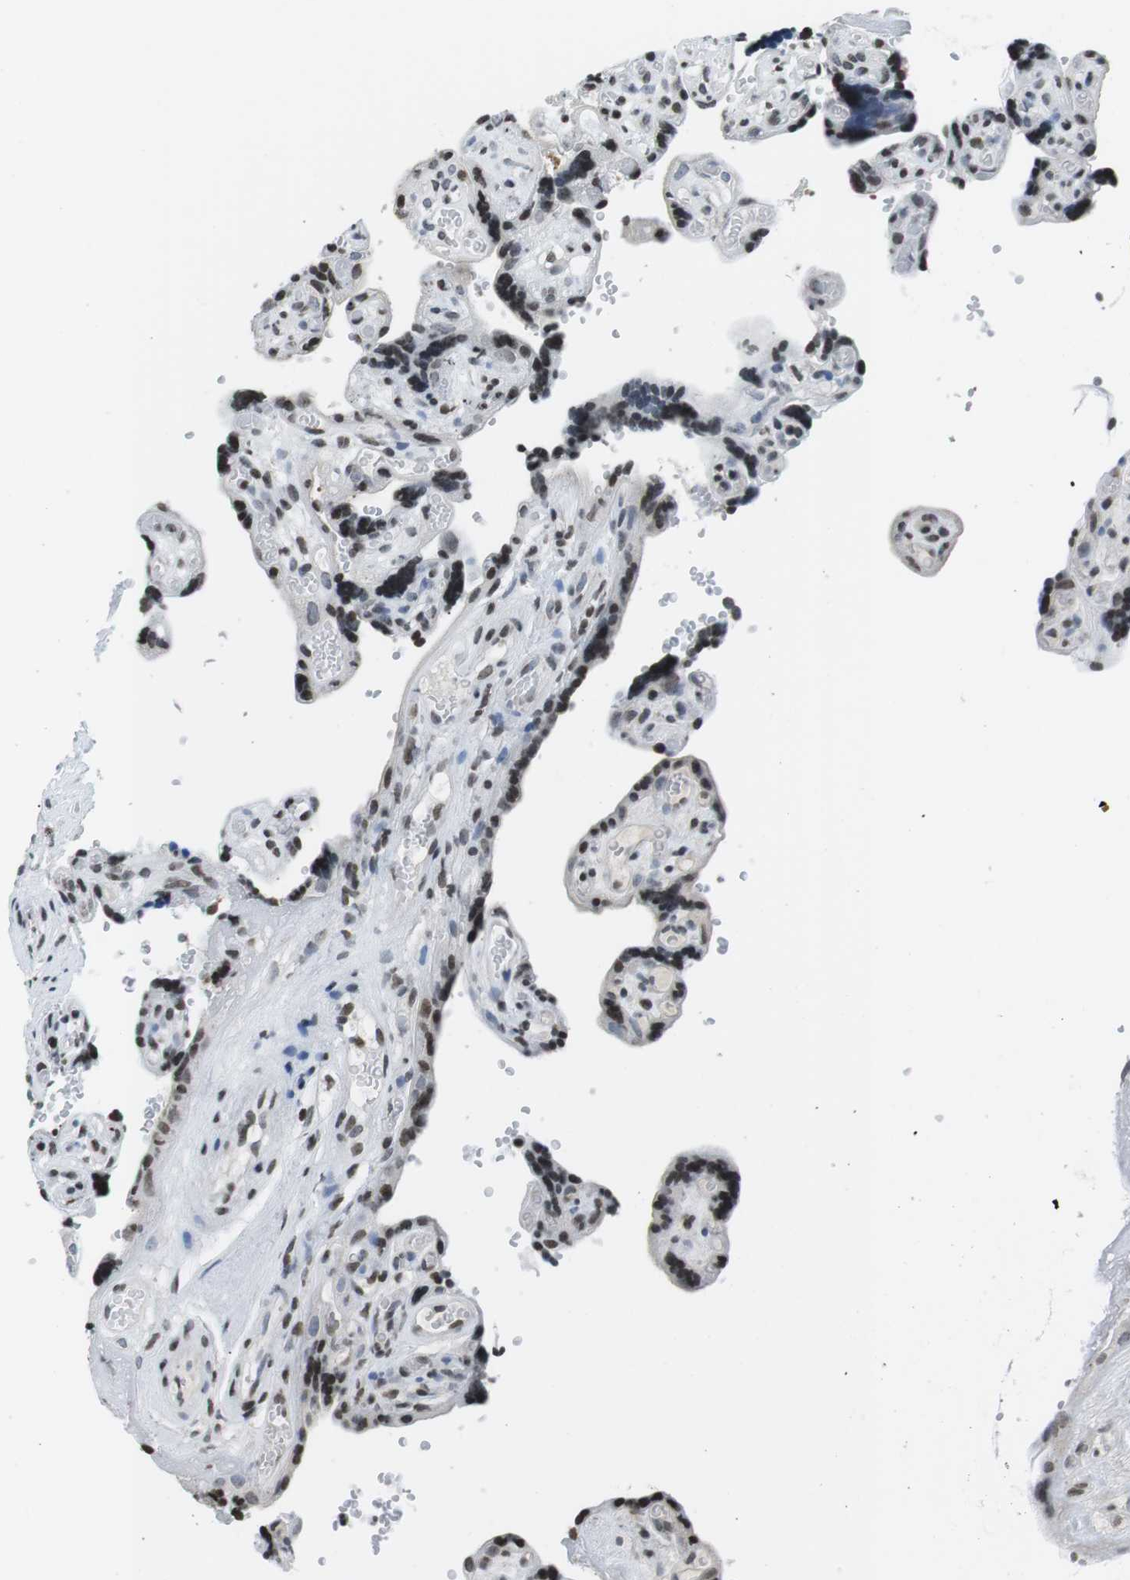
{"staining": {"intensity": "negative", "quantity": "none", "location": "none"}, "tissue": "placenta", "cell_type": "Decidual cells", "image_type": "normal", "snomed": [{"axis": "morphology", "description": "Normal tissue, NOS"}, {"axis": "topography", "description": "Placenta"}], "caption": "Decidual cells show no significant positivity in normal placenta.", "gene": "E2F2", "patient": {"sex": "female", "age": 30}}